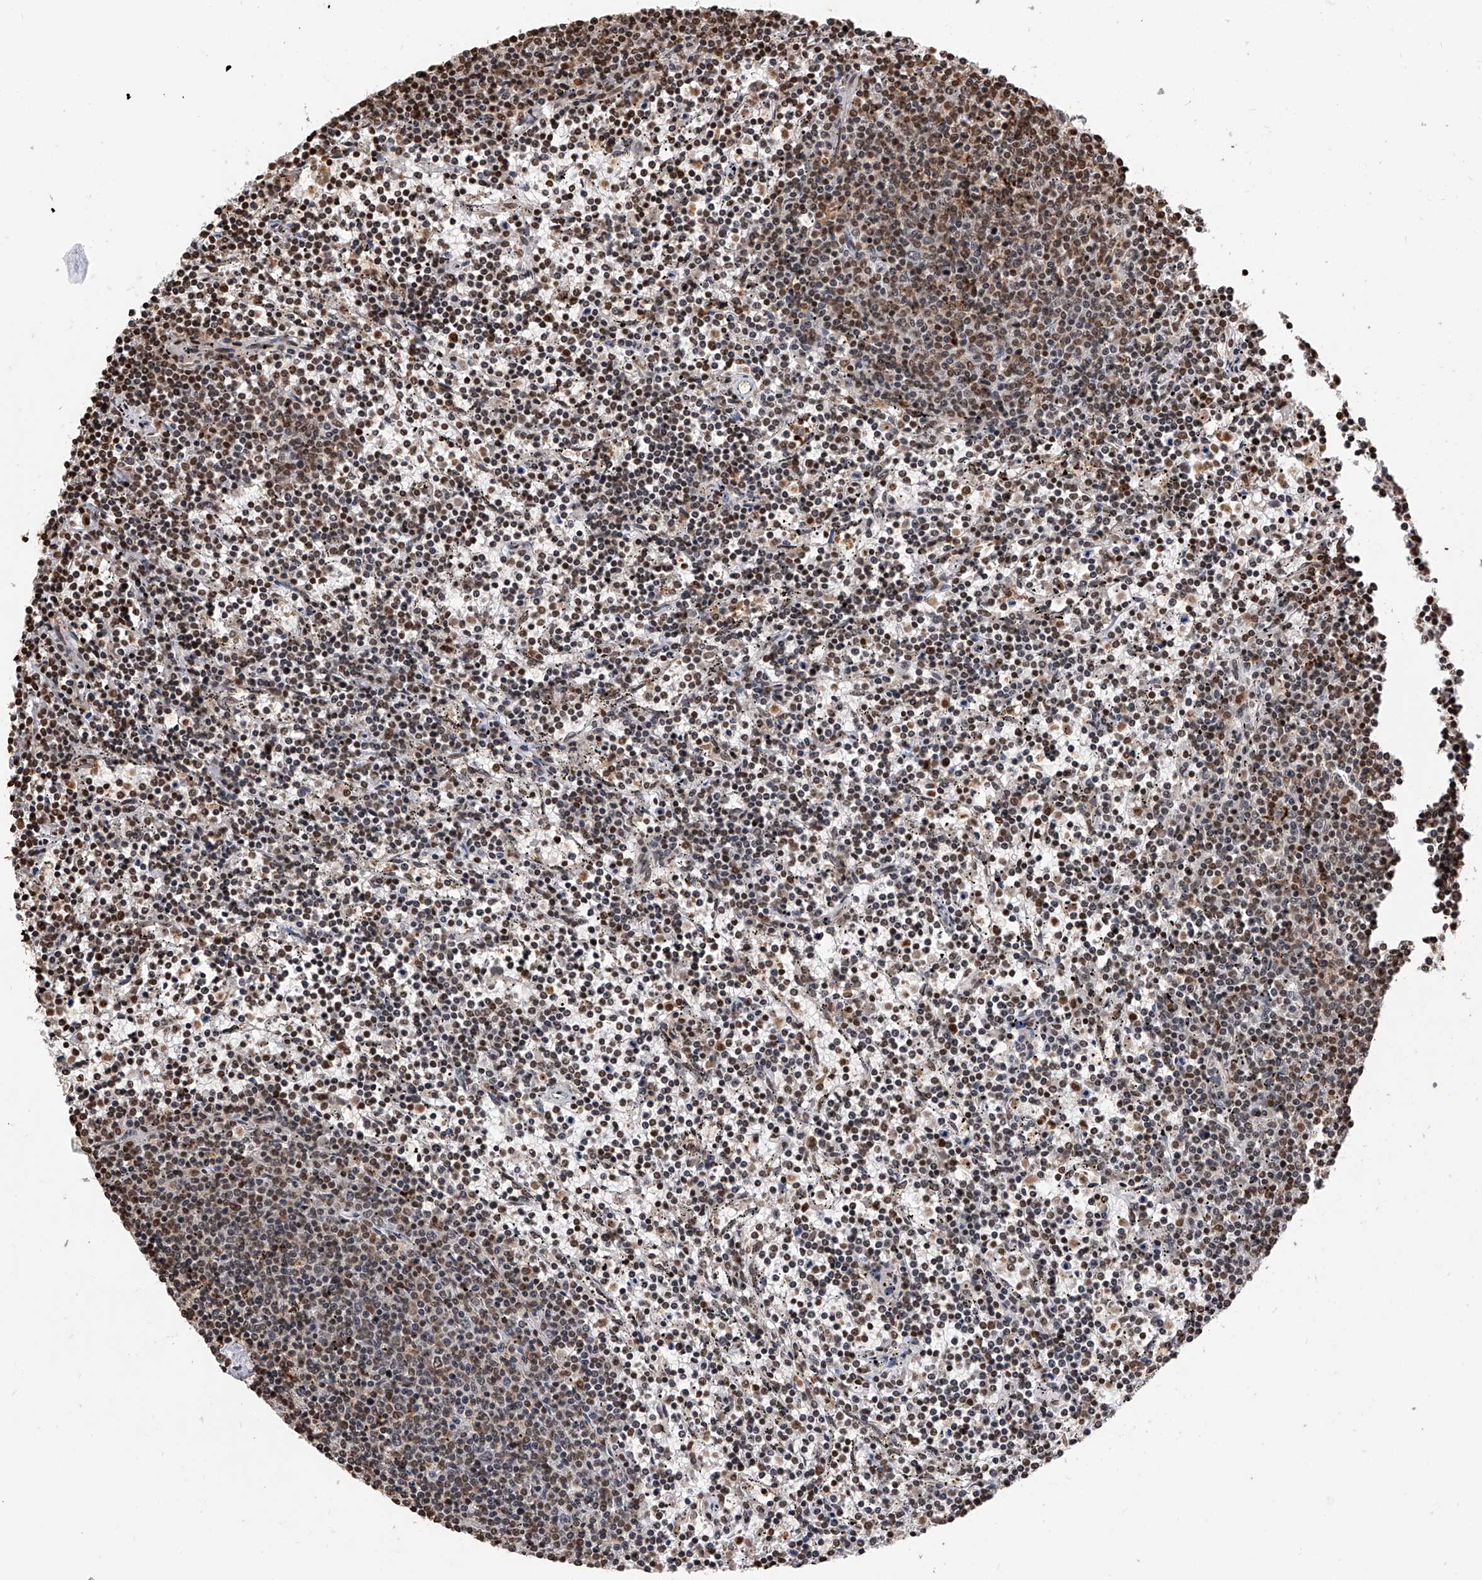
{"staining": {"intensity": "moderate", "quantity": "<25%", "location": "nuclear"}, "tissue": "lymphoma", "cell_type": "Tumor cells", "image_type": "cancer", "snomed": [{"axis": "morphology", "description": "Malignant lymphoma, non-Hodgkin's type, Low grade"}, {"axis": "topography", "description": "Spleen"}], "caption": "Immunohistochemistry (IHC) histopathology image of human malignant lymphoma, non-Hodgkin's type (low-grade) stained for a protein (brown), which exhibits low levels of moderate nuclear staining in approximately <25% of tumor cells.", "gene": "CFAP410", "patient": {"sex": "female", "age": 50}}